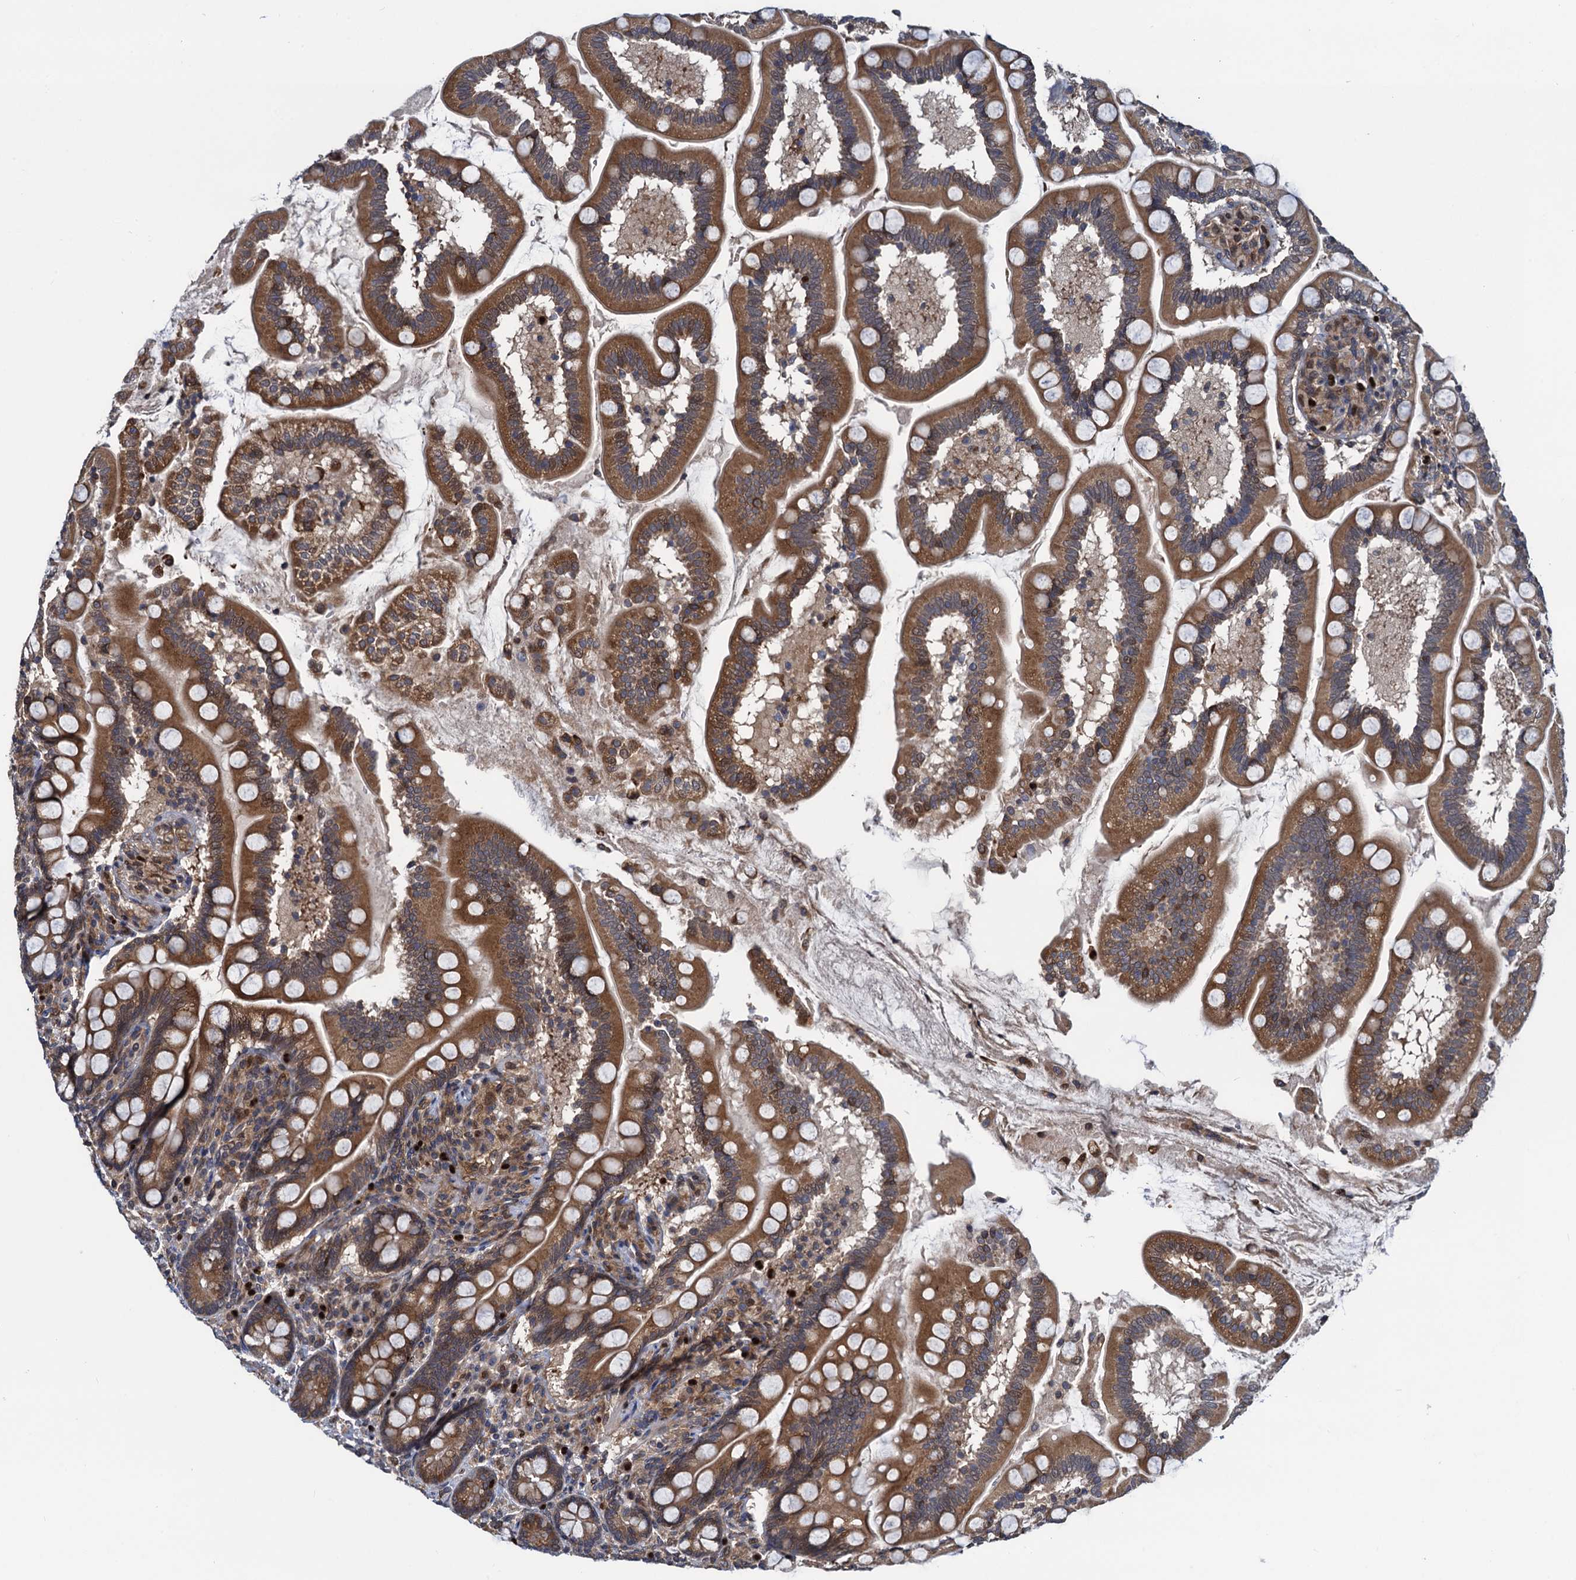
{"staining": {"intensity": "moderate", "quantity": ">75%", "location": "cytoplasmic/membranous"}, "tissue": "small intestine", "cell_type": "Glandular cells", "image_type": "normal", "snomed": [{"axis": "morphology", "description": "Normal tissue, NOS"}, {"axis": "topography", "description": "Small intestine"}], "caption": "Immunohistochemistry (DAB) staining of normal human small intestine exhibits moderate cytoplasmic/membranous protein positivity in about >75% of glandular cells.", "gene": "RNF125", "patient": {"sex": "female", "age": 64}}